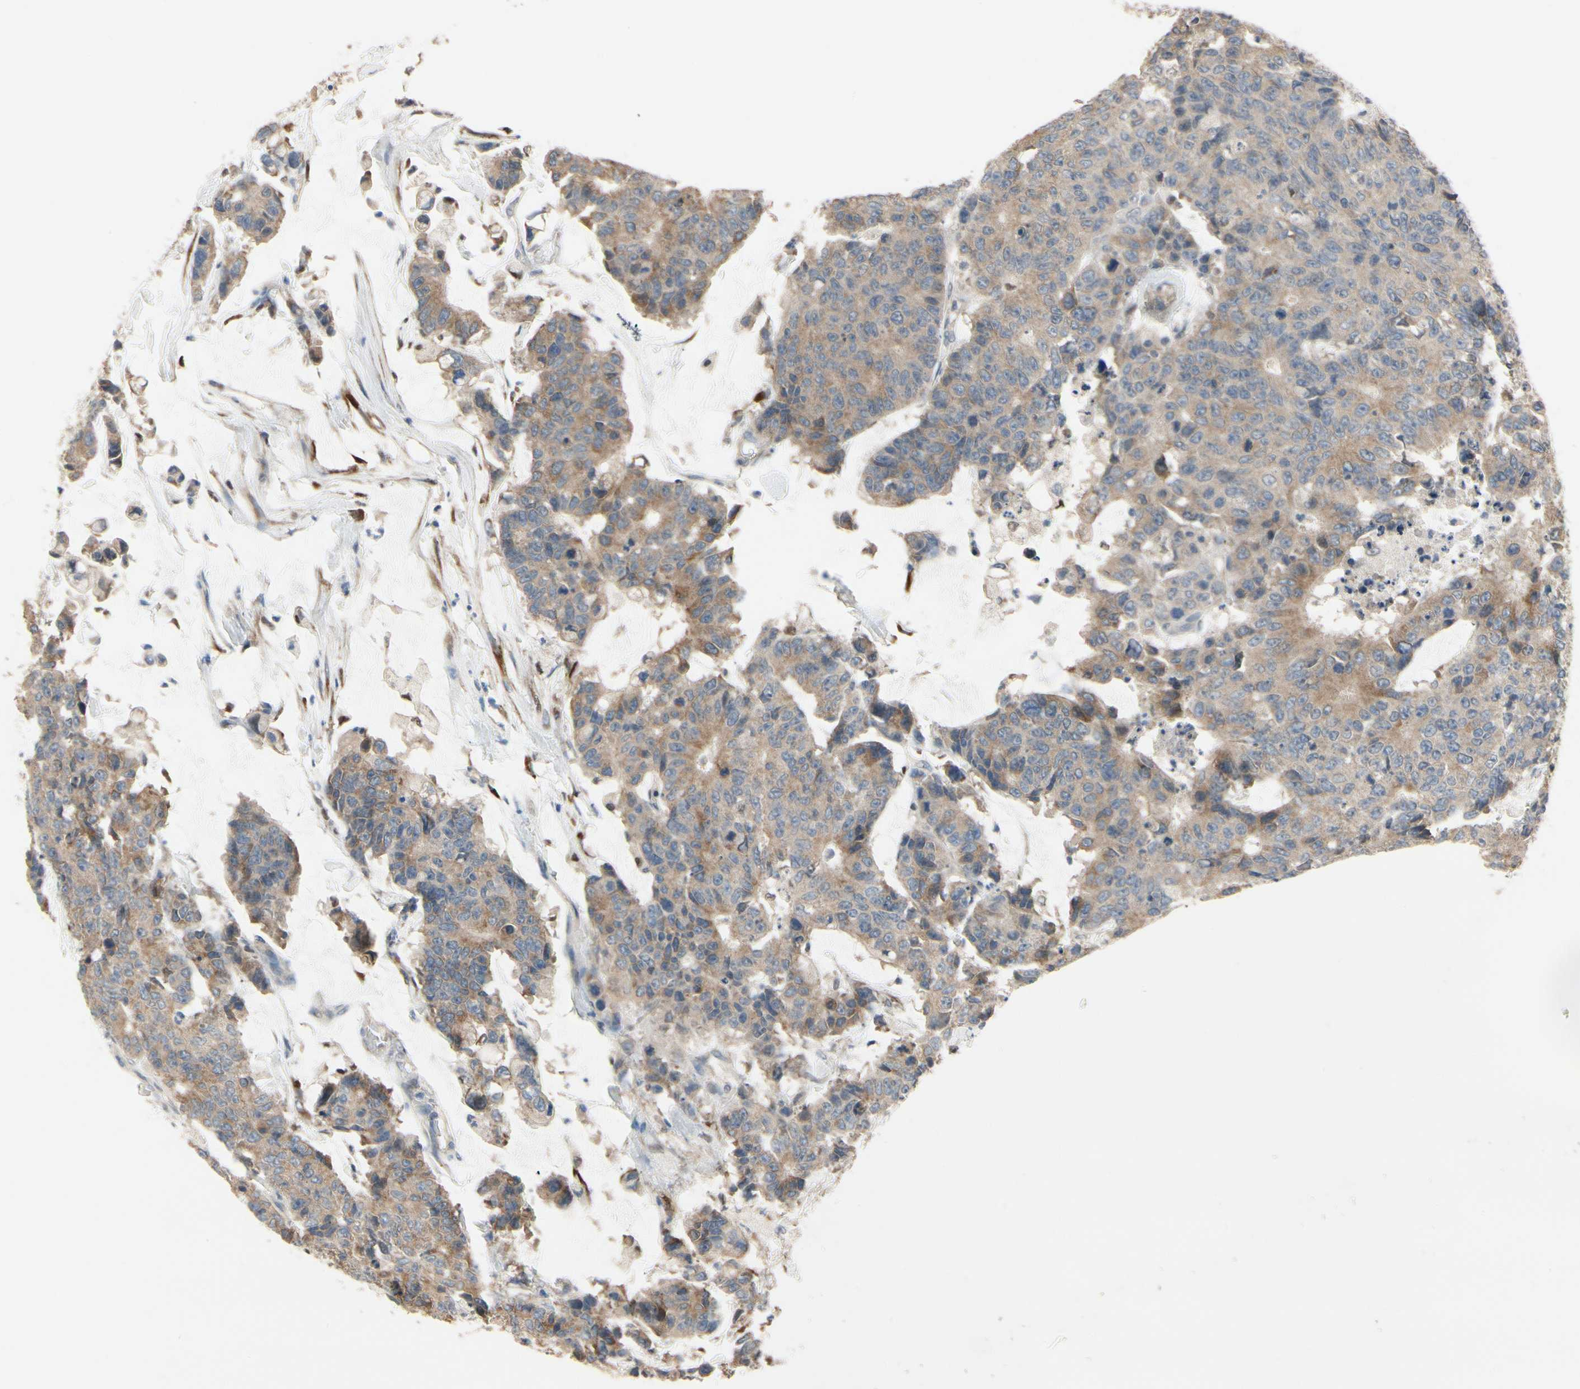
{"staining": {"intensity": "moderate", "quantity": ">75%", "location": "cytoplasmic/membranous"}, "tissue": "colorectal cancer", "cell_type": "Tumor cells", "image_type": "cancer", "snomed": [{"axis": "morphology", "description": "Adenocarcinoma, NOS"}, {"axis": "topography", "description": "Colon"}], "caption": "The image shows staining of colorectal cancer (adenocarcinoma), revealing moderate cytoplasmic/membranous protein expression (brown color) within tumor cells.", "gene": "CGREF1", "patient": {"sex": "female", "age": 86}}